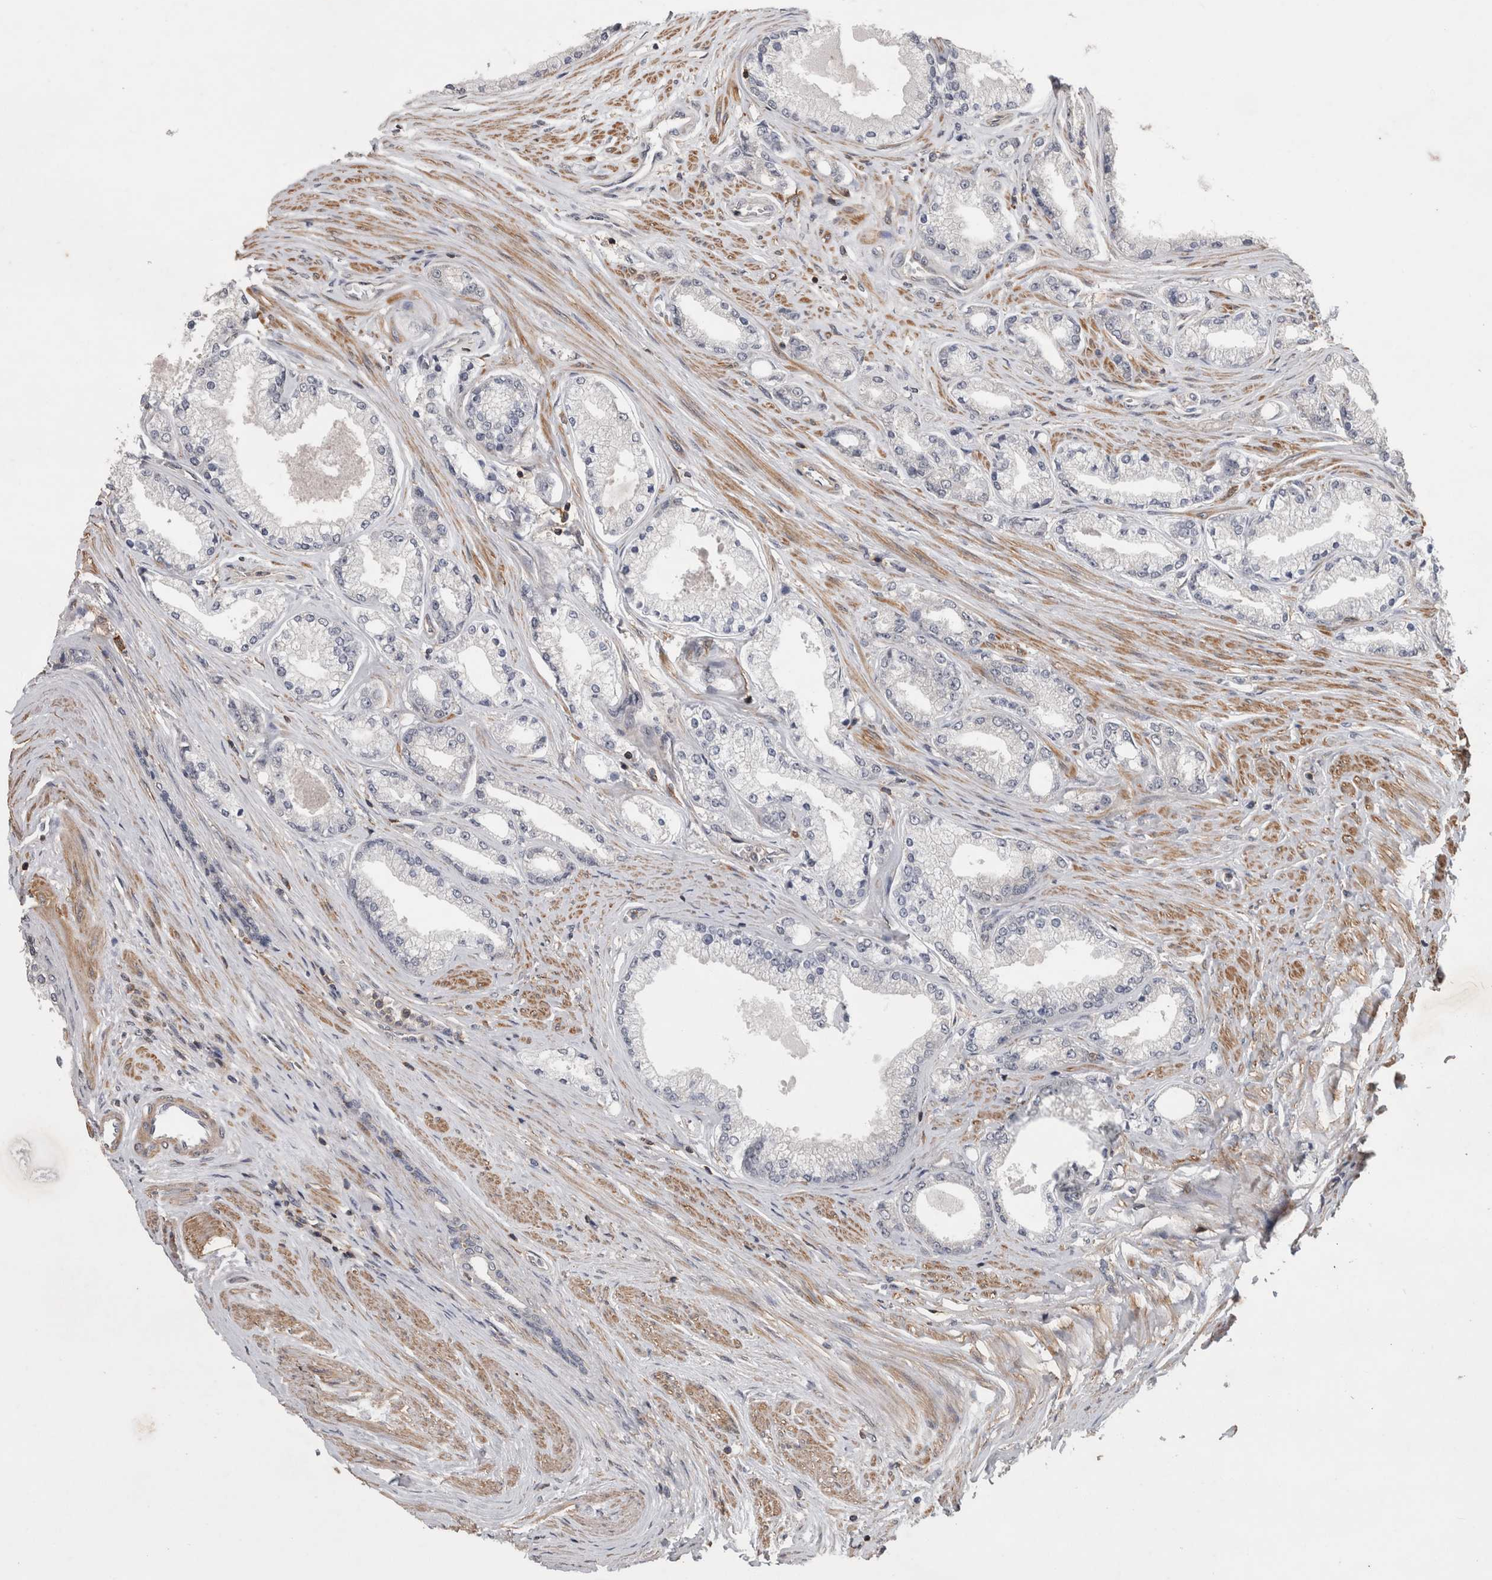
{"staining": {"intensity": "negative", "quantity": "none", "location": "none"}, "tissue": "prostate cancer", "cell_type": "Tumor cells", "image_type": "cancer", "snomed": [{"axis": "morphology", "description": "Adenocarcinoma, High grade"}, {"axis": "topography", "description": "Prostate"}], "caption": "A micrograph of human prostate cancer is negative for staining in tumor cells. (Stains: DAB (3,3'-diaminobenzidine) IHC with hematoxylin counter stain, Microscopy: brightfield microscopy at high magnification).", "gene": "SPATA48", "patient": {"sex": "male", "age": 71}}